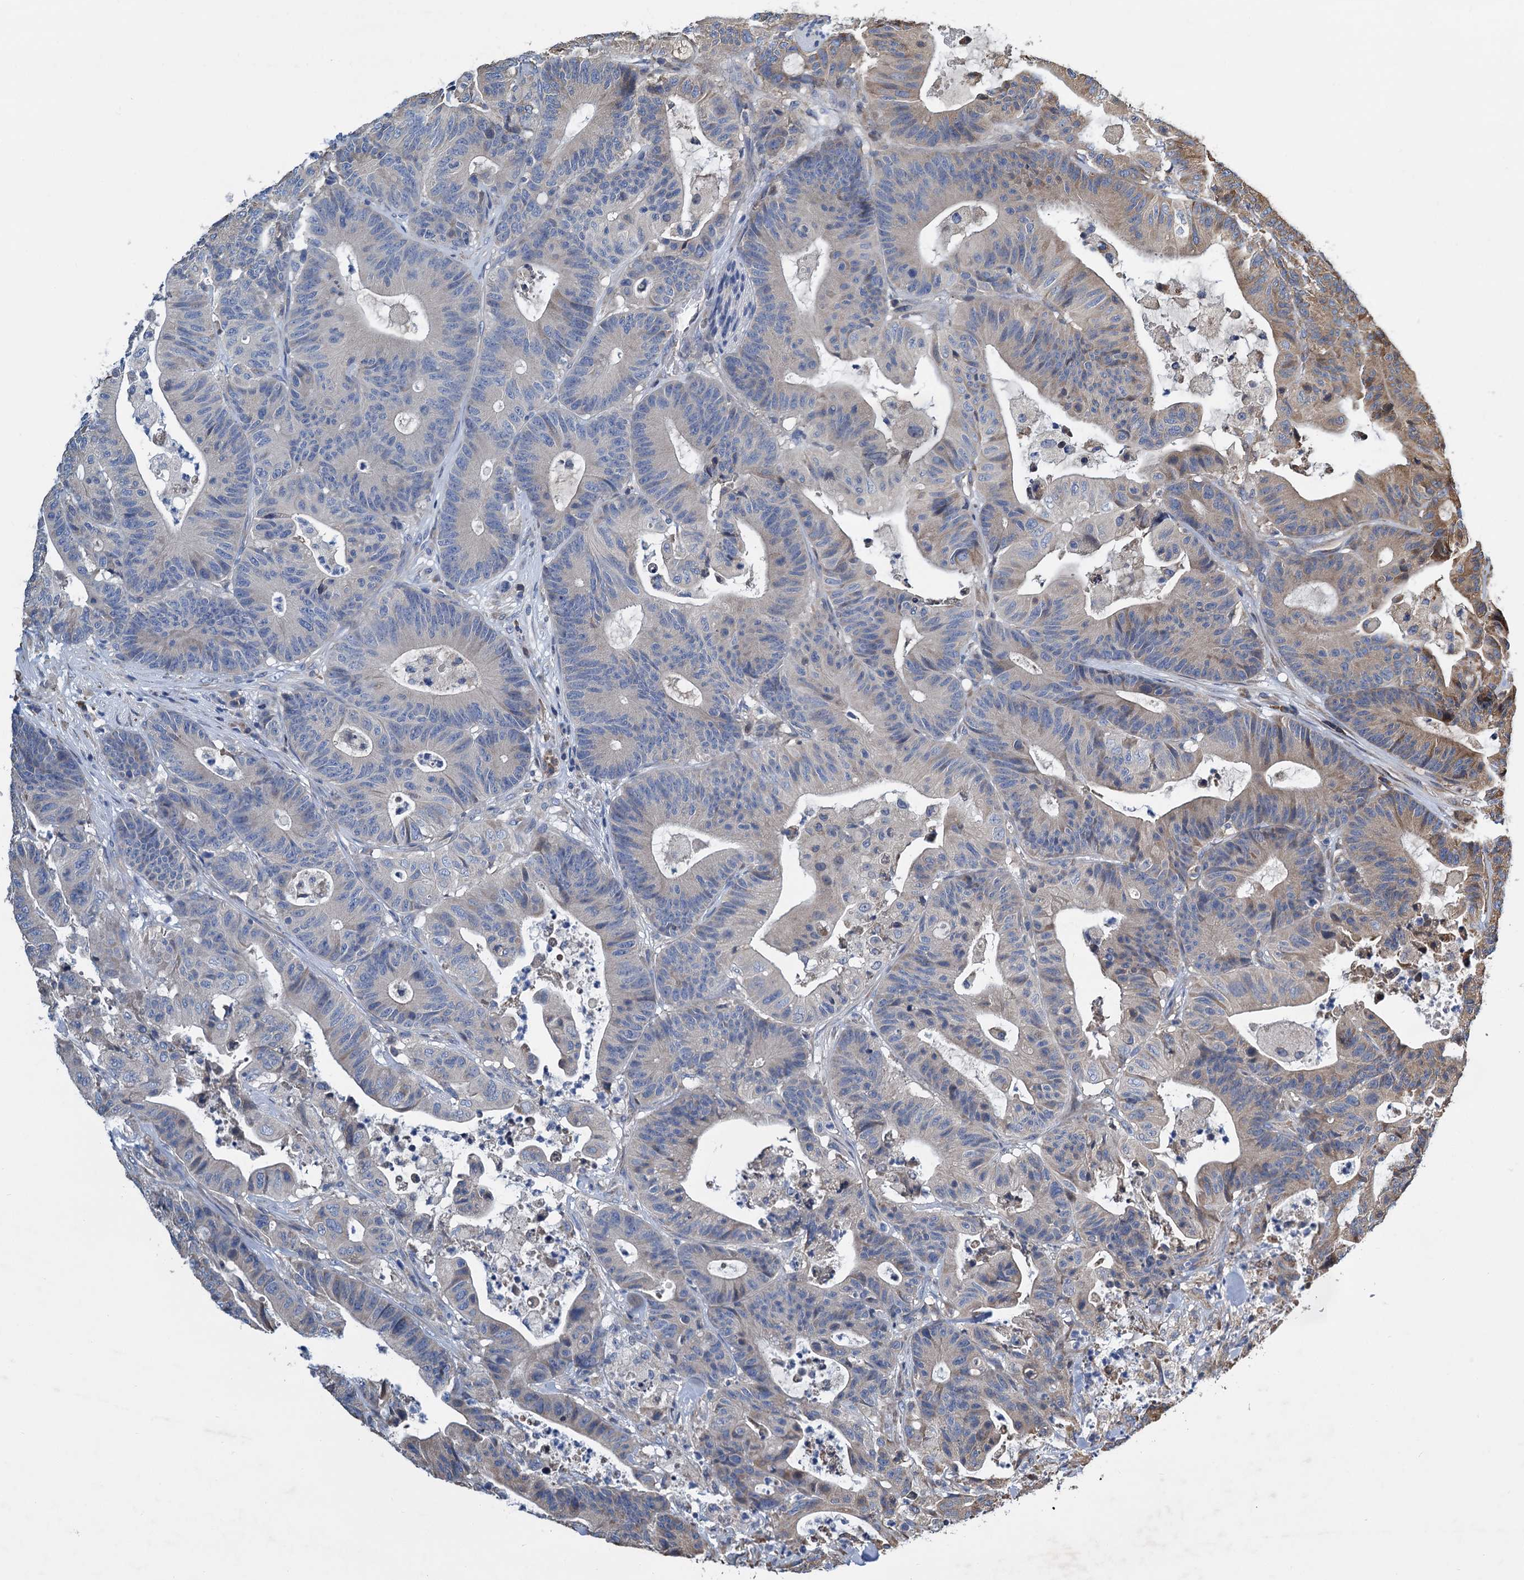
{"staining": {"intensity": "moderate", "quantity": "<25%", "location": "cytoplasmic/membranous"}, "tissue": "colorectal cancer", "cell_type": "Tumor cells", "image_type": "cancer", "snomed": [{"axis": "morphology", "description": "Adenocarcinoma, NOS"}, {"axis": "topography", "description": "Colon"}], "caption": "An immunohistochemistry (IHC) micrograph of neoplastic tissue is shown. Protein staining in brown highlights moderate cytoplasmic/membranous positivity in colorectal cancer (adenocarcinoma) within tumor cells. The staining is performed using DAB (3,3'-diaminobenzidine) brown chromogen to label protein expression. The nuclei are counter-stained blue using hematoxylin.", "gene": "LINS1", "patient": {"sex": "female", "age": 84}}